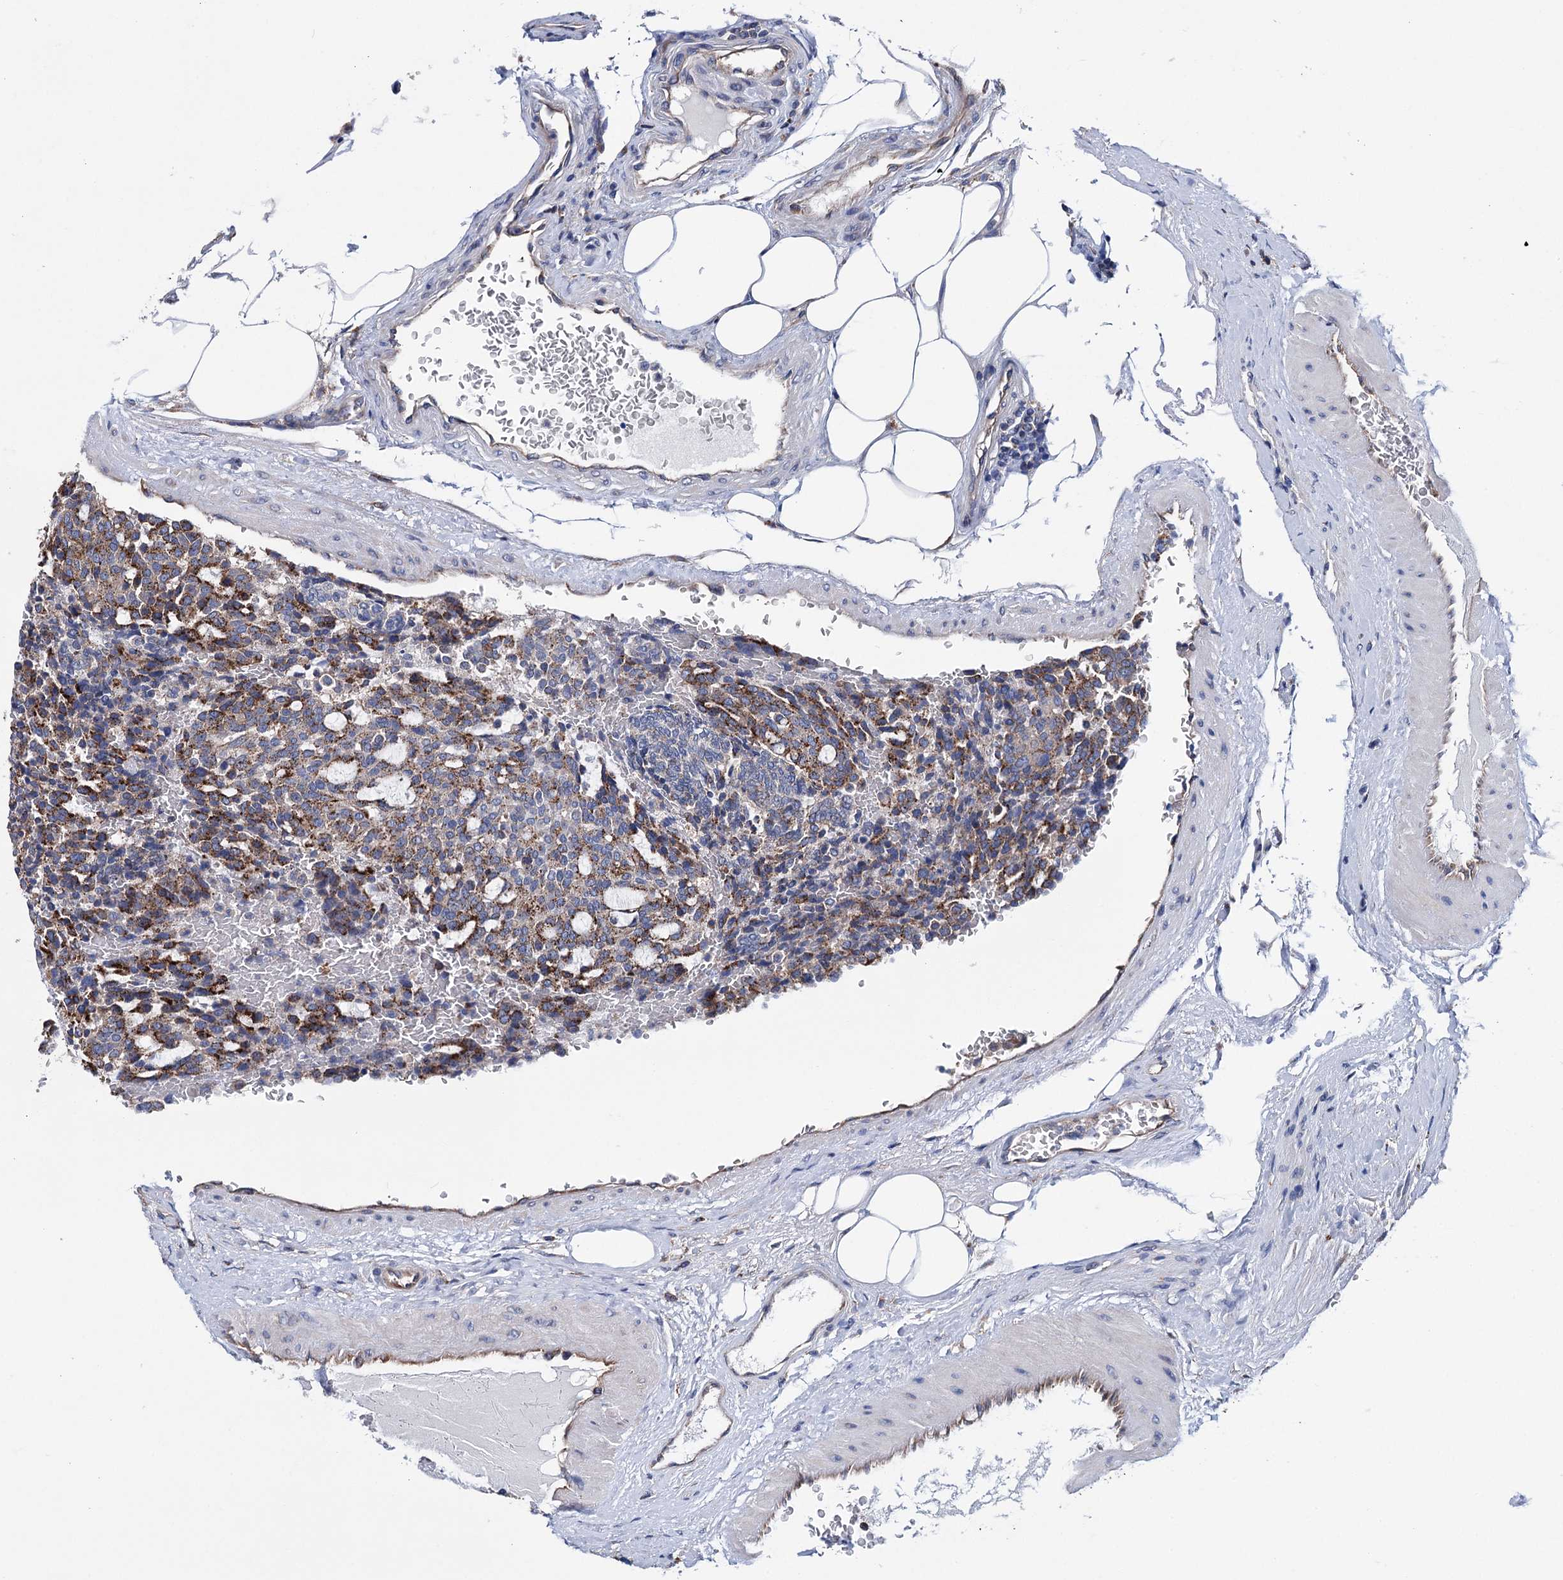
{"staining": {"intensity": "moderate", "quantity": "<25%", "location": "cytoplasmic/membranous"}, "tissue": "carcinoid", "cell_type": "Tumor cells", "image_type": "cancer", "snomed": [{"axis": "morphology", "description": "Carcinoid, malignant, NOS"}, {"axis": "topography", "description": "Pancreas"}], "caption": "Protein staining shows moderate cytoplasmic/membranous staining in approximately <25% of tumor cells in malignant carcinoid.", "gene": "SCPEP1", "patient": {"sex": "female", "age": 54}}